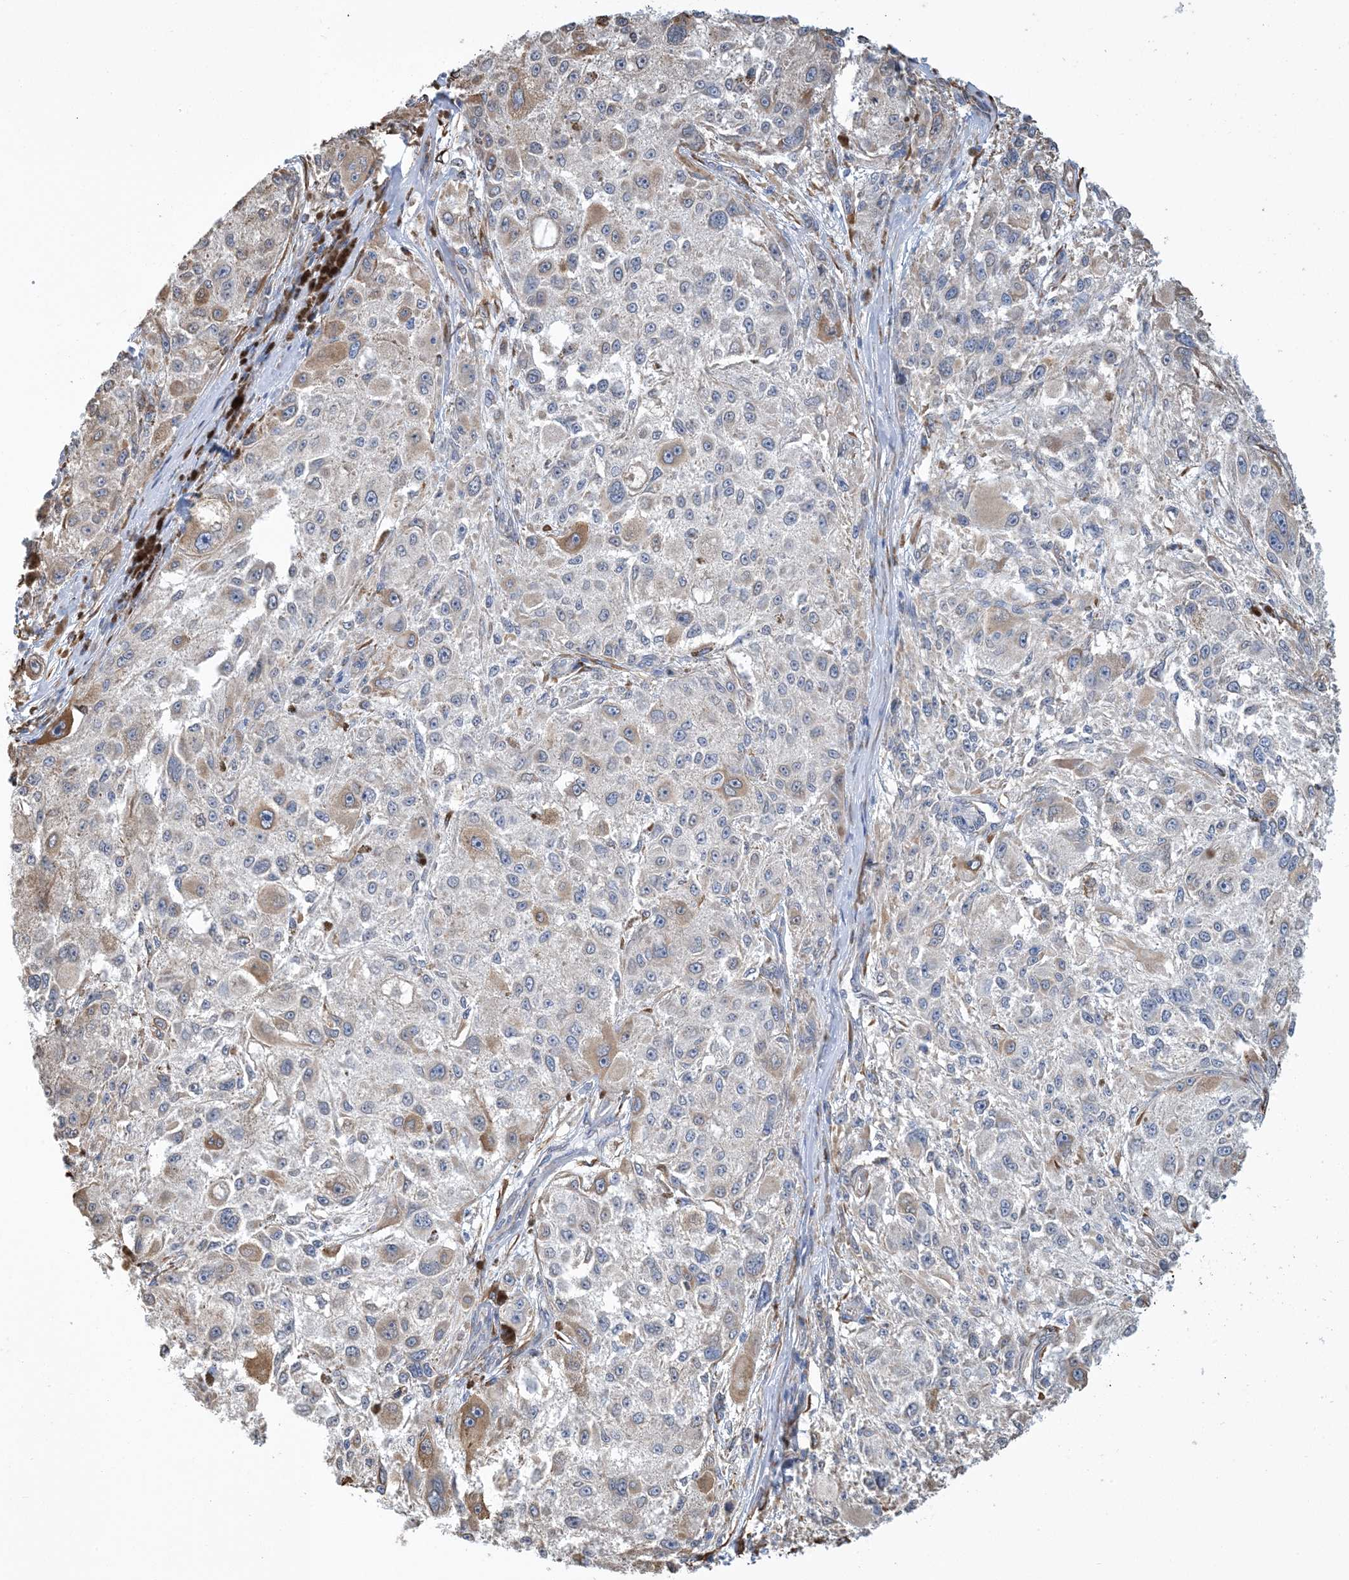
{"staining": {"intensity": "moderate", "quantity": "<25%", "location": "cytoplasmic/membranous"}, "tissue": "melanoma", "cell_type": "Tumor cells", "image_type": "cancer", "snomed": [{"axis": "morphology", "description": "Necrosis, NOS"}, {"axis": "morphology", "description": "Malignant melanoma, NOS"}, {"axis": "topography", "description": "Skin"}], "caption": "Immunohistochemistry image of human melanoma stained for a protein (brown), which displays low levels of moderate cytoplasmic/membranous staining in approximately <25% of tumor cells.", "gene": "CCDC14", "patient": {"sex": "female", "age": 87}}